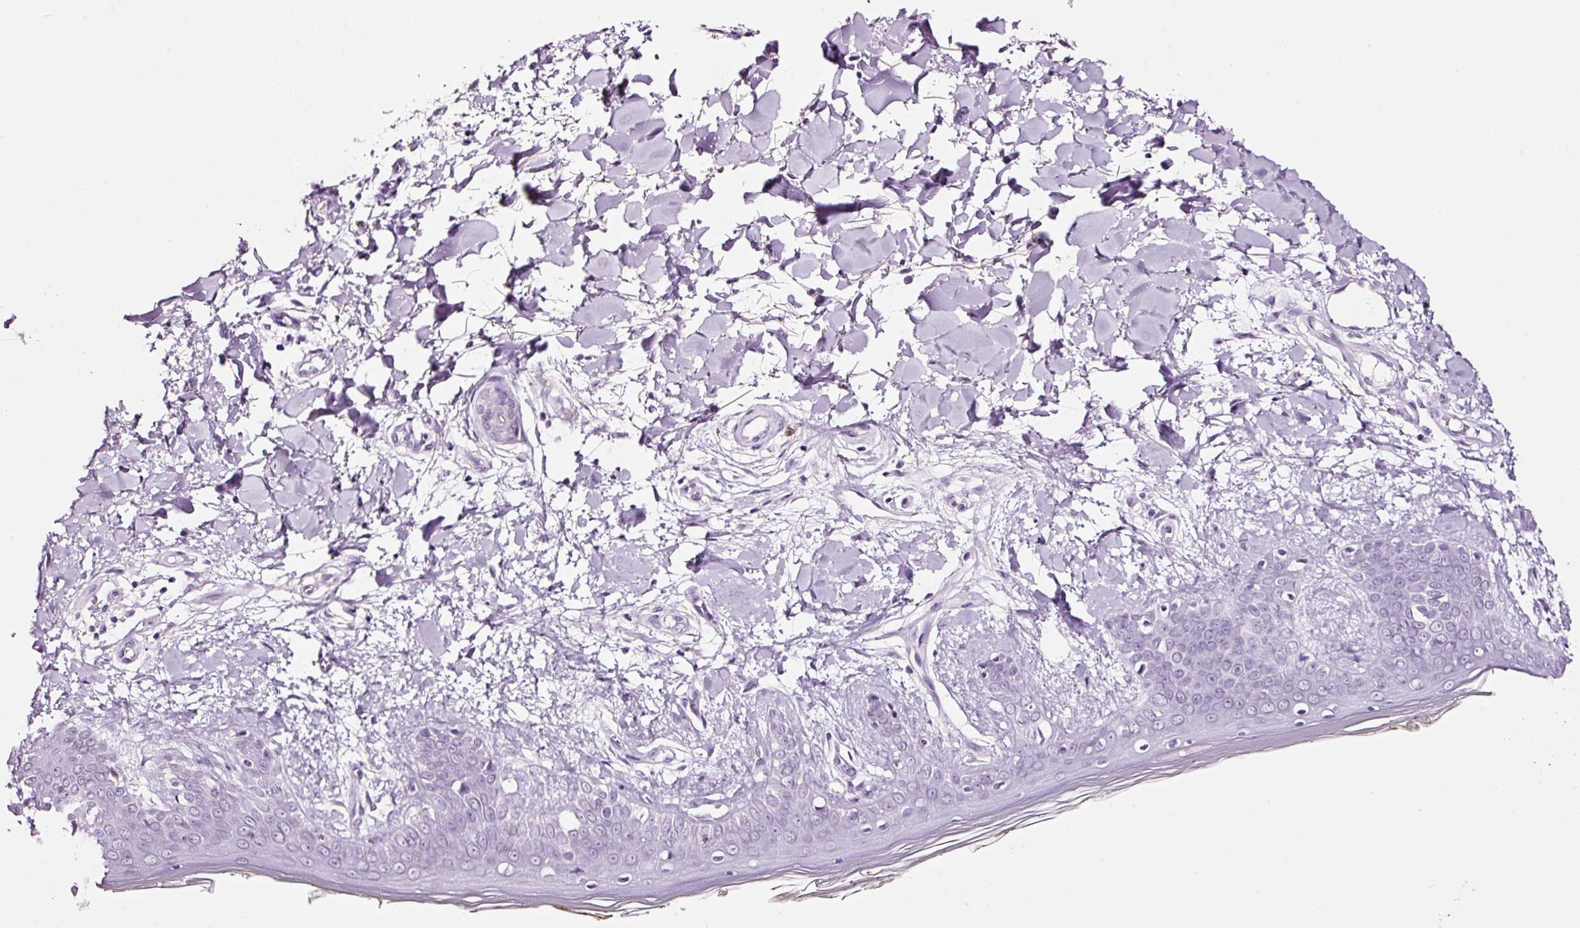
{"staining": {"intensity": "negative", "quantity": "none", "location": "none"}, "tissue": "skin", "cell_type": "Fibroblasts", "image_type": "normal", "snomed": [{"axis": "morphology", "description": "Normal tissue, NOS"}, {"axis": "topography", "description": "Skin"}], "caption": "The histopathology image shows no significant staining in fibroblasts of skin.", "gene": "RTF2", "patient": {"sex": "female", "age": 34}}